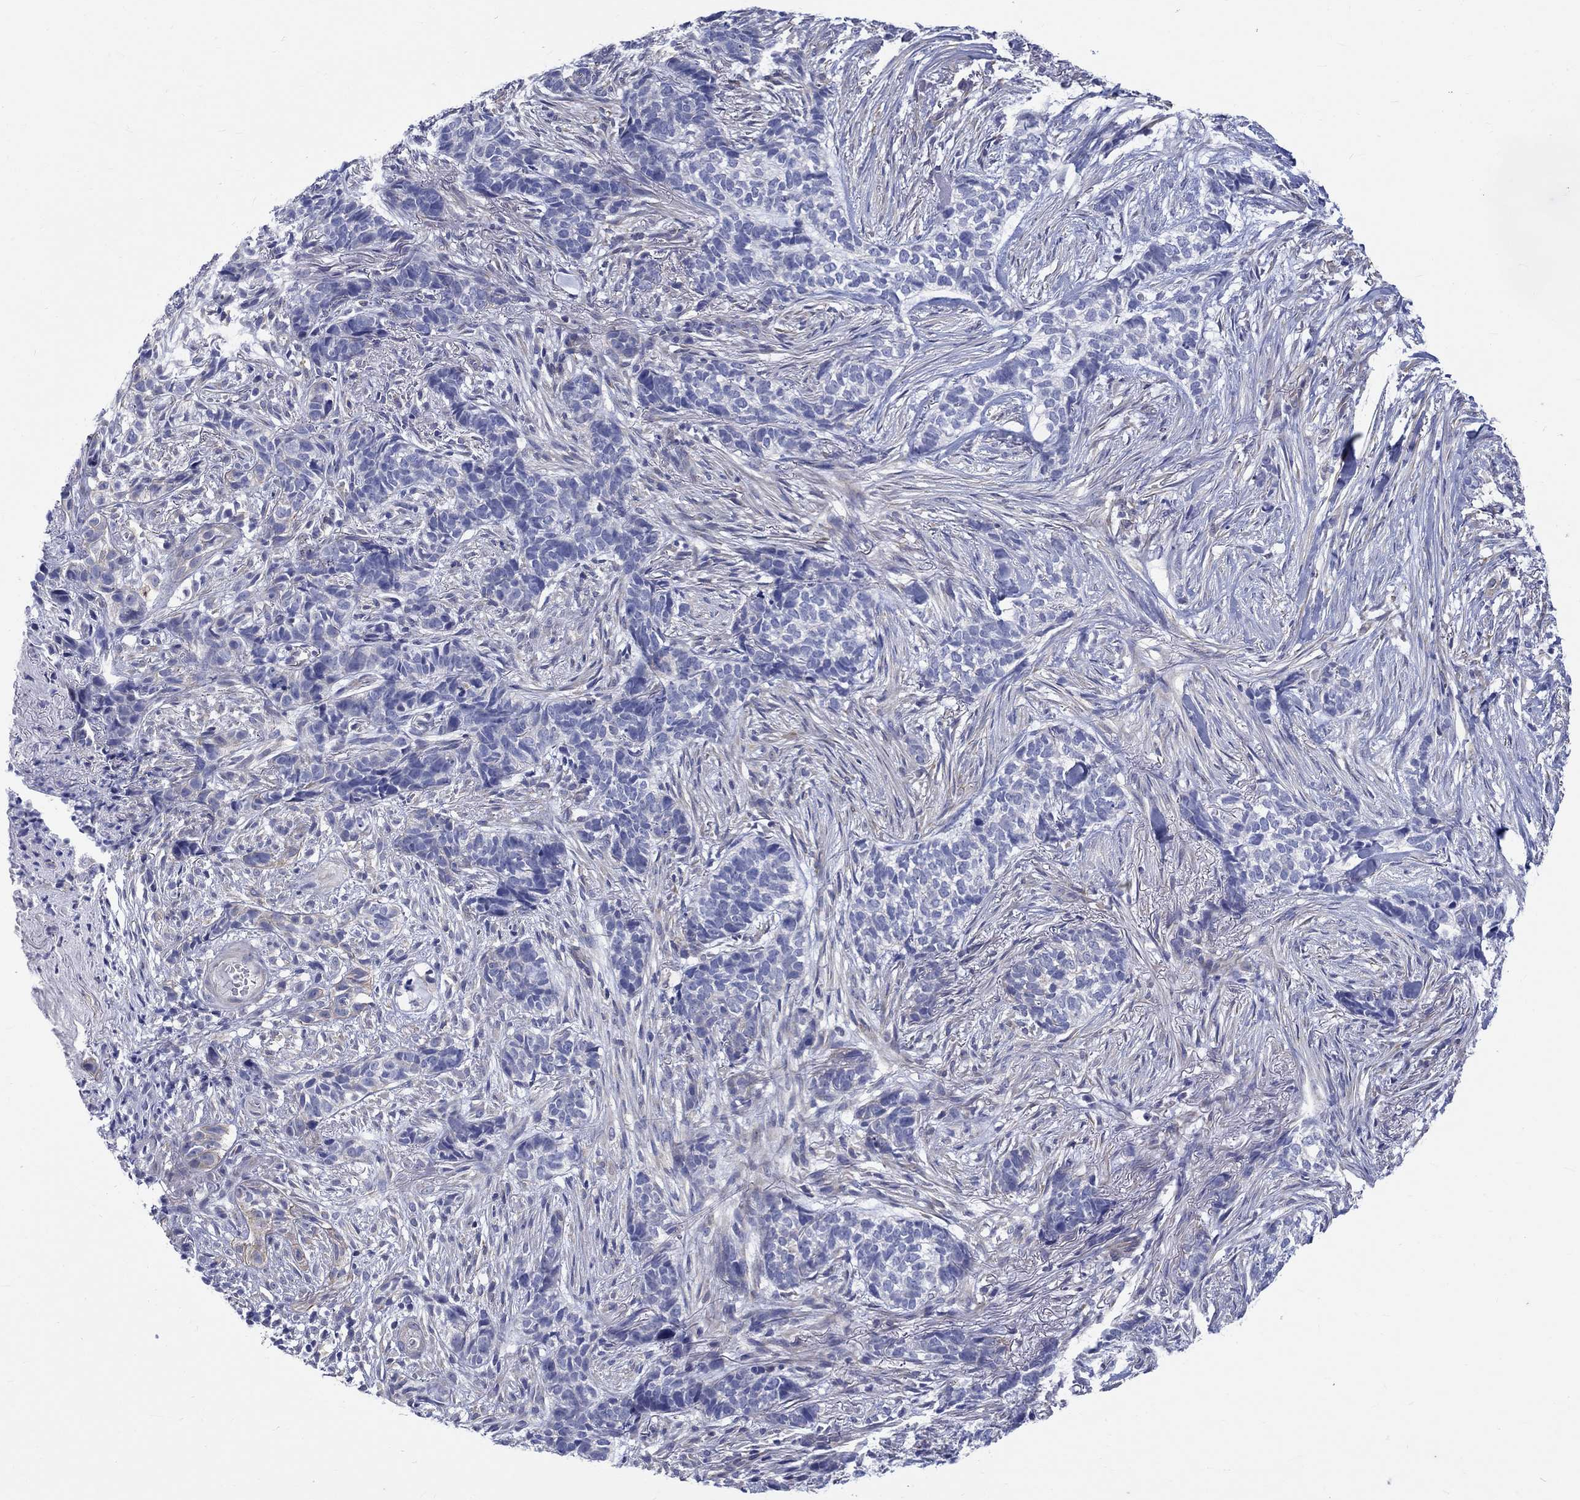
{"staining": {"intensity": "negative", "quantity": "none", "location": "none"}, "tissue": "skin cancer", "cell_type": "Tumor cells", "image_type": "cancer", "snomed": [{"axis": "morphology", "description": "Basal cell carcinoma"}, {"axis": "topography", "description": "Skin"}], "caption": "This is an immunohistochemistry photomicrograph of basal cell carcinoma (skin). There is no staining in tumor cells.", "gene": "SH2D7", "patient": {"sex": "female", "age": 69}}